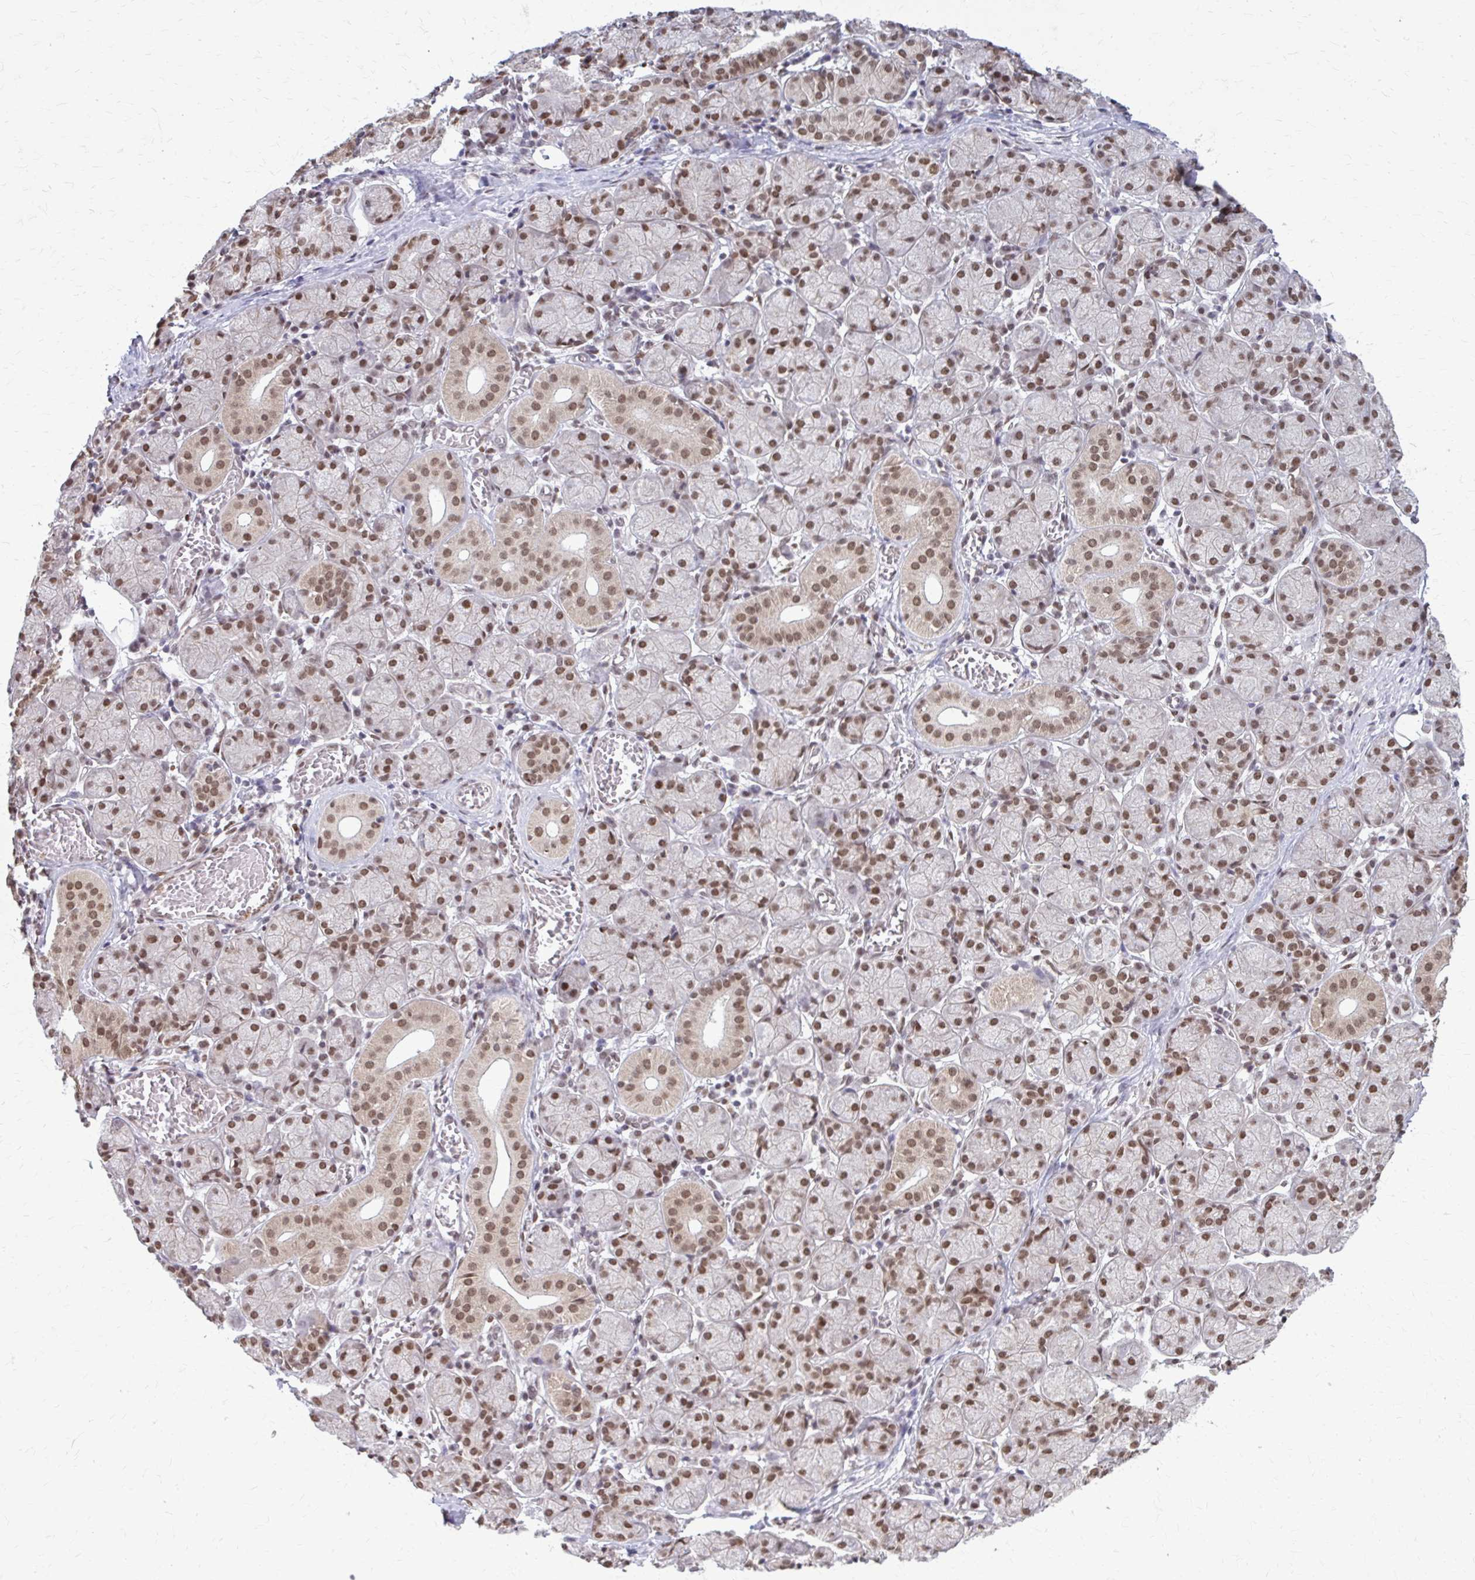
{"staining": {"intensity": "moderate", "quantity": ">75%", "location": "nuclear"}, "tissue": "salivary gland", "cell_type": "Glandular cells", "image_type": "normal", "snomed": [{"axis": "morphology", "description": "Normal tissue, NOS"}, {"axis": "topography", "description": "Salivary gland"}], "caption": "Immunohistochemistry image of benign salivary gland: salivary gland stained using immunohistochemistry shows medium levels of moderate protein expression localized specifically in the nuclear of glandular cells, appearing as a nuclear brown color.", "gene": "TTF1", "patient": {"sex": "female", "age": 24}}